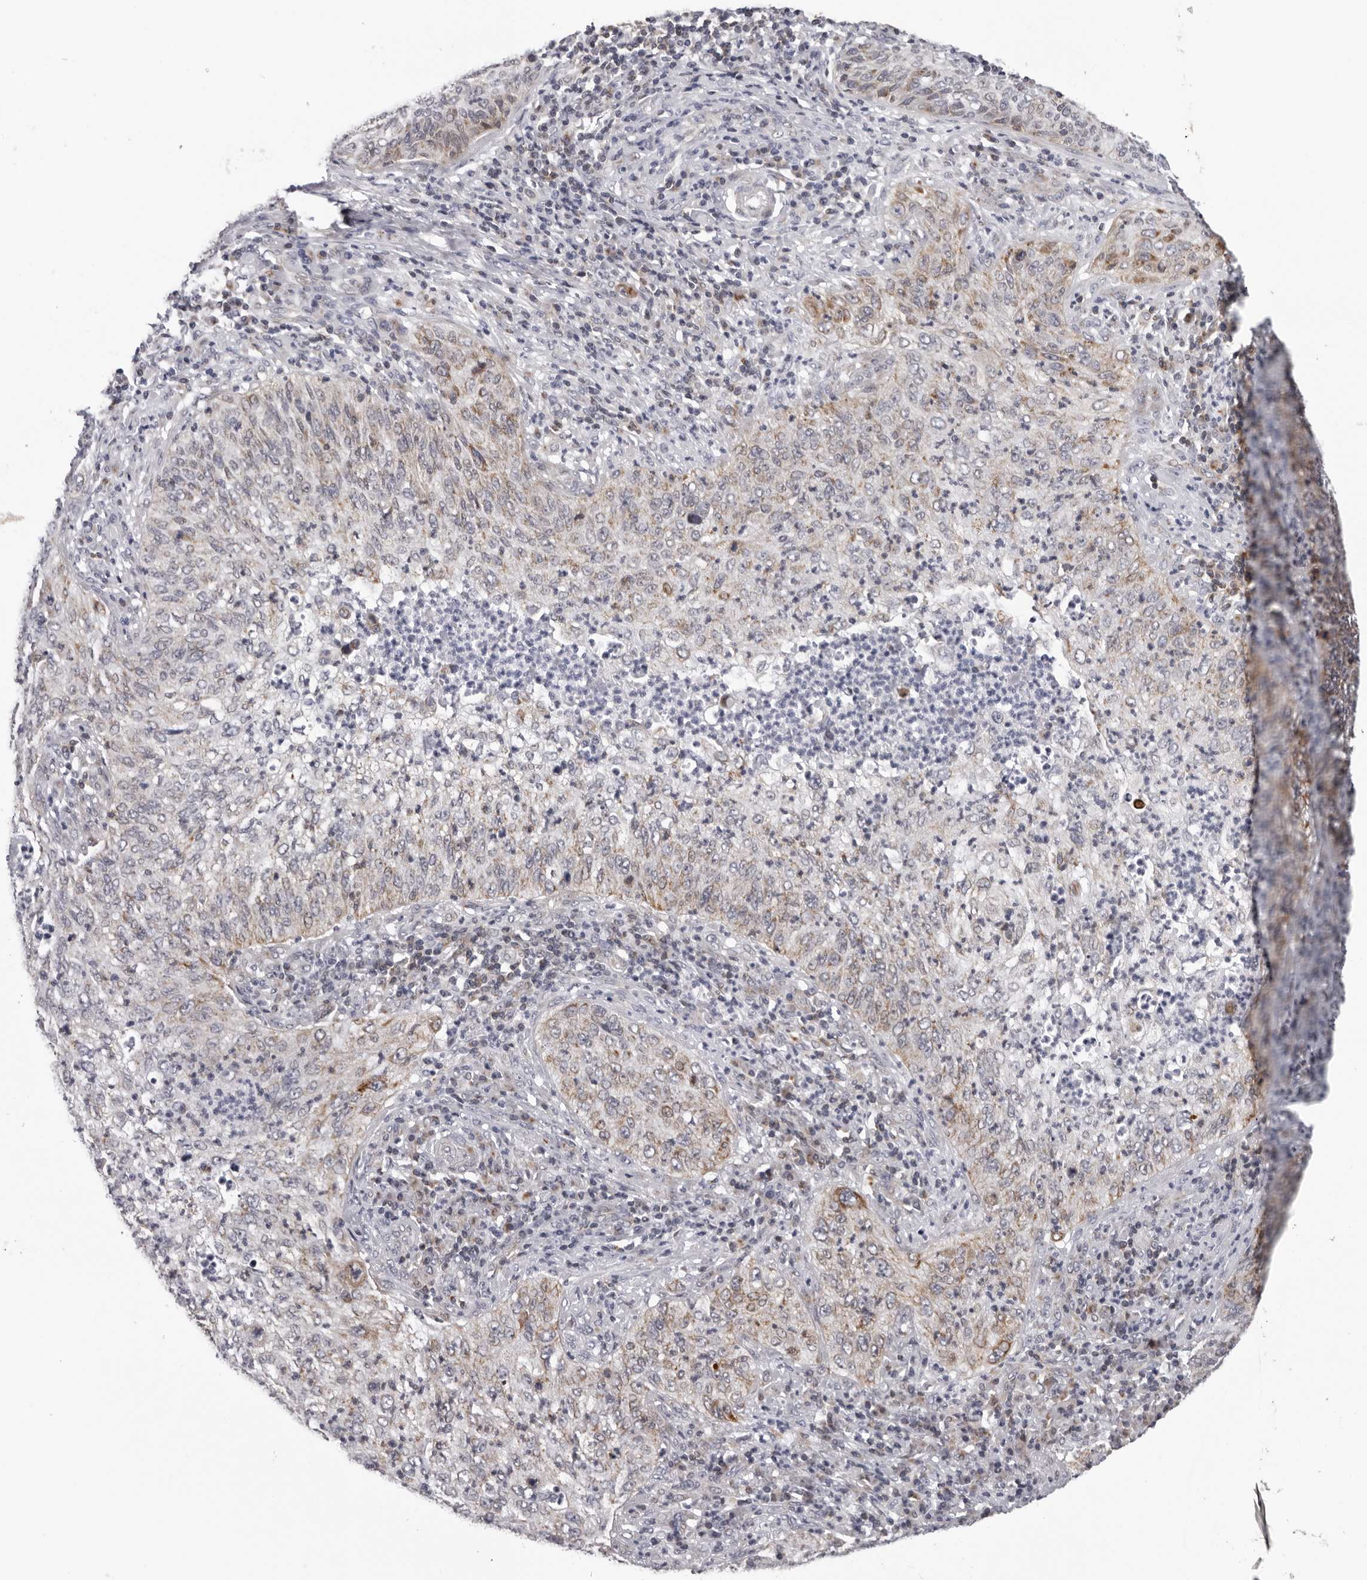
{"staining": {"intensity": "weak", "quantity": "25%-75%", "location": "cytoplasmic/membranous"}, "tissue": "cervical cancer", "cell_type": "Tumor cells", "image_type": "cancer", "snomed": [{"axis": "morphology", "description": "Squamous cell carcinoma, NOS"}, {"axis": "topography", "description": "Cervix"}], "caption": "Weak cytoplasmic/membranous protein positivity is appreciated in approximately 25%-75% of tumor cells in squamous cell carcinoma (cervical).", "gene": "CPT2", "patient": {"sex": "female", "age": 30}}